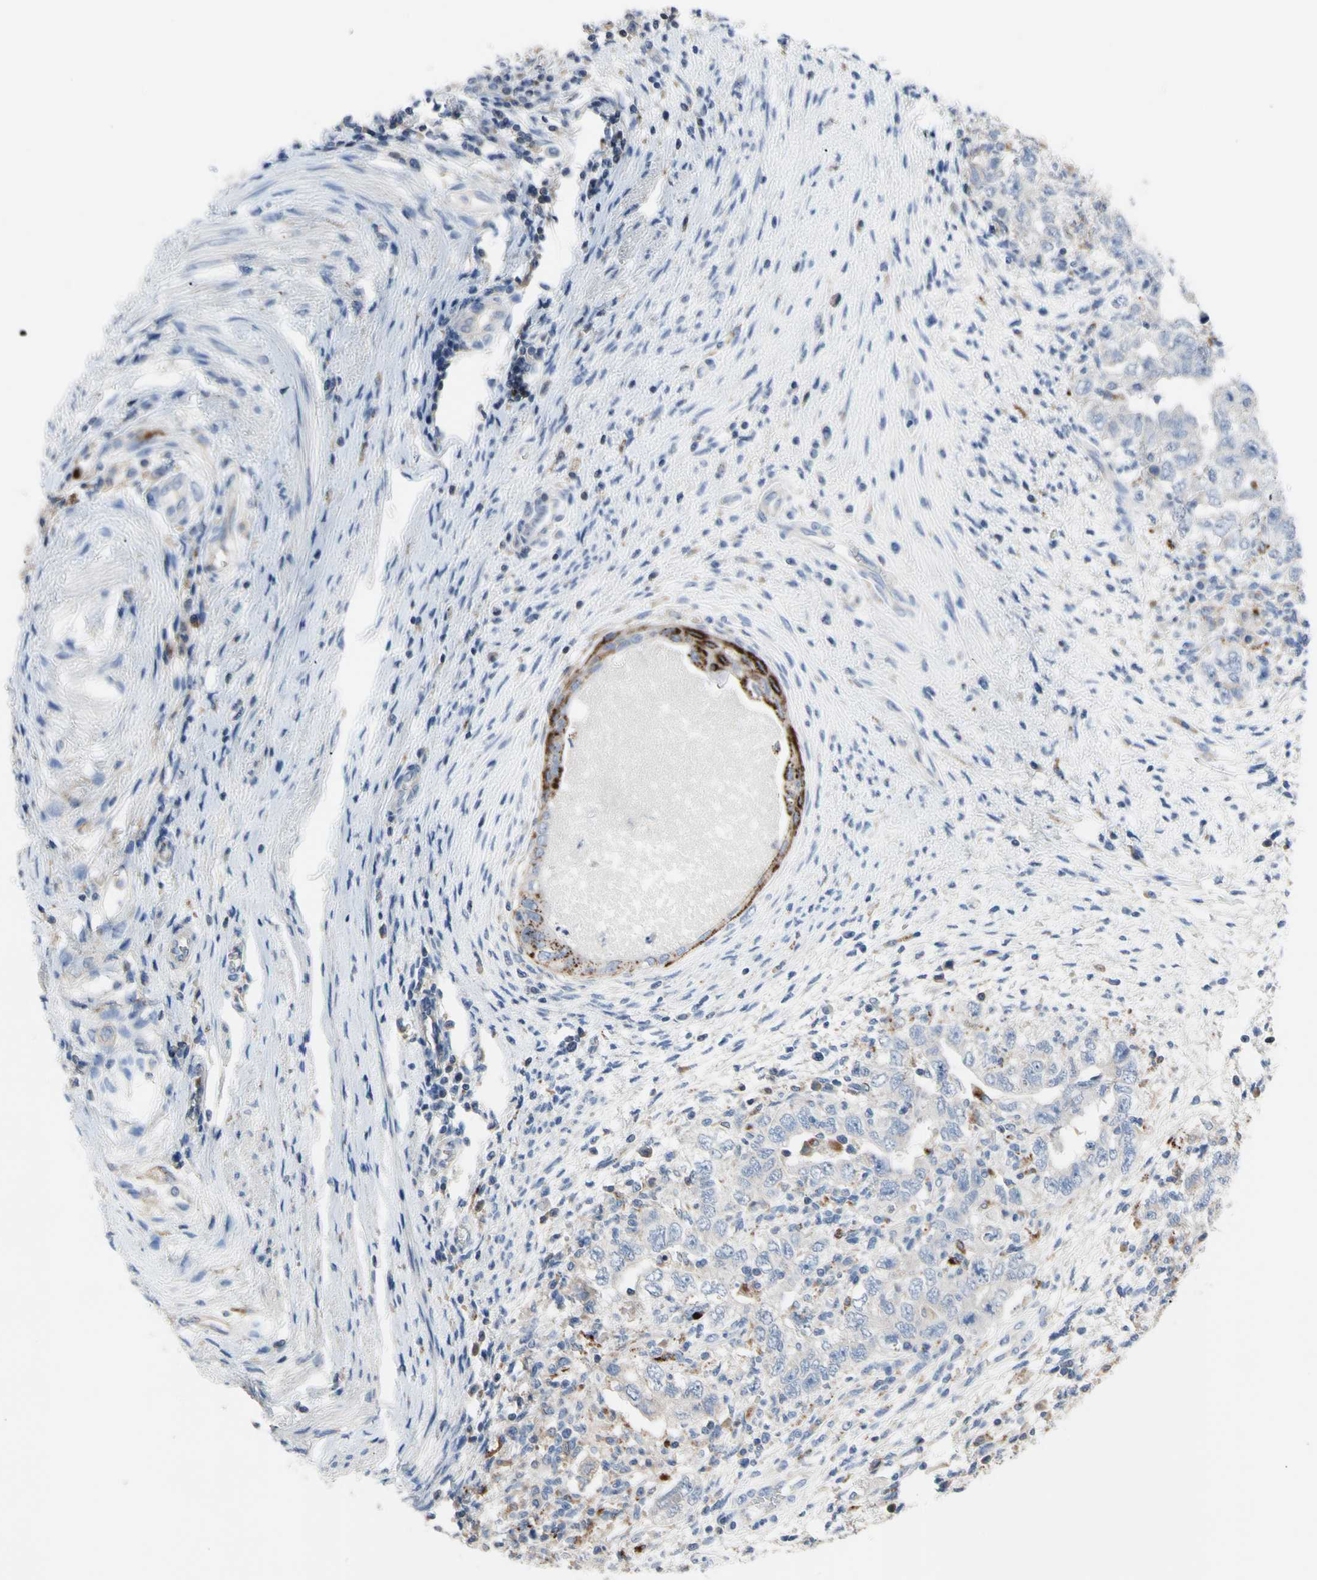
{"staining": {"intensity": "negative", "quantity": "none", "location": "none"}, "tissue": "testis cancer", "cell_type": "Tumor cells", "image_type": "cancer", "snomed": [{"axis": "morphology", "description": "Carcinoma, Embryonal, NOS"}, {"axis": "topography", "description": "Testis"}], "caption": "High power microscopy photomicrograph of an immunohistochemistry photomicrograph of testis cancer, revealing no significant expression in tumor cells.", "gene": "RETSAT", "patient": {"sex": "male", "age": 26}}